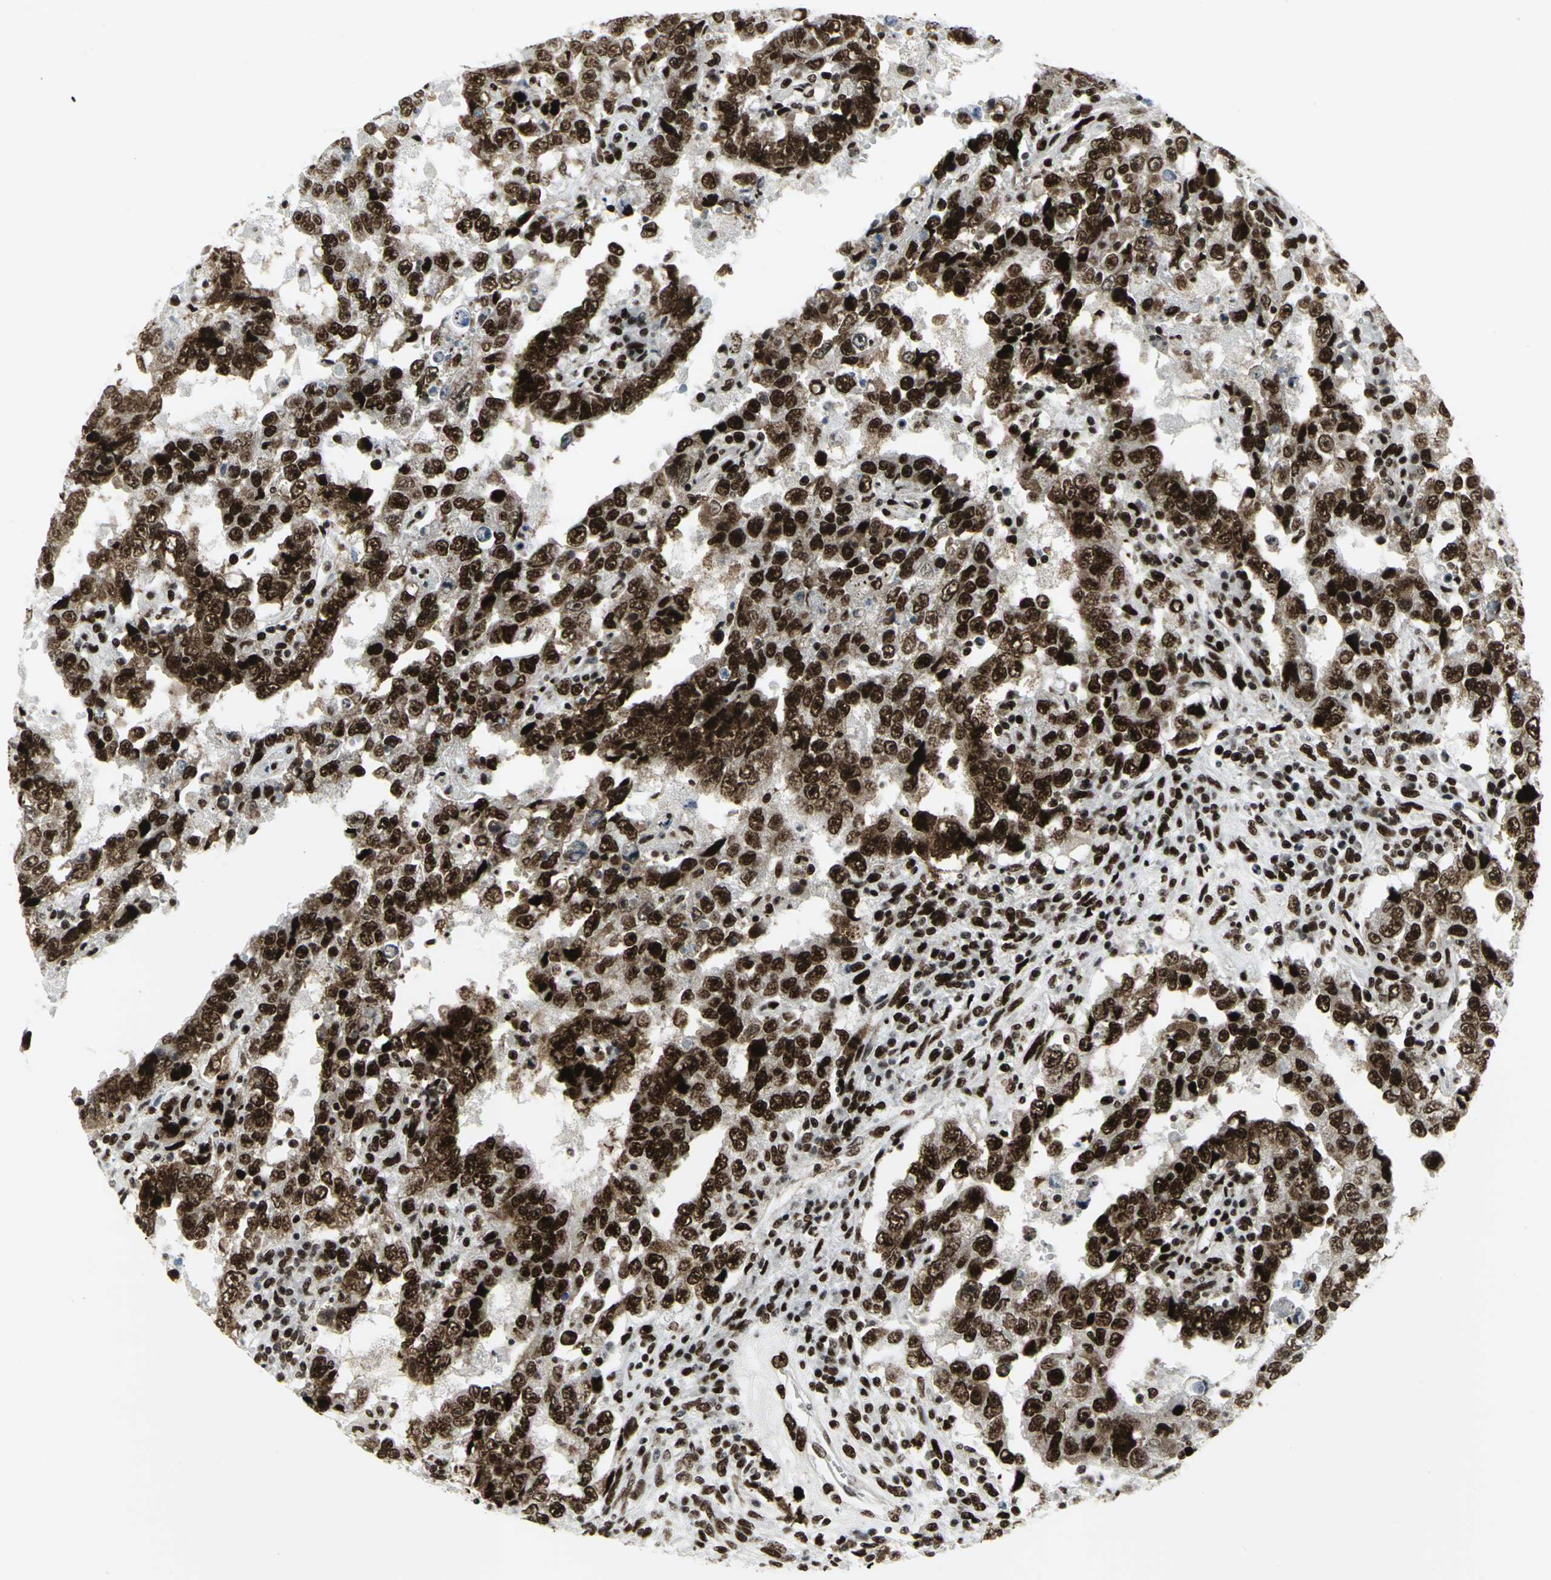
{"staining": {"intensity": "strong", "quantity": ">75%", "location": "nuclear"}, "tissue": "testis cancer", "cell_type": "Tumor cells", "image_type": "cancer", "snomed": [{"axis": "morphology", "description": "Carcinoma, Embryonal, NOS"}, {"axis": "topography", "description": "Testis"}], "caption": "Tumor cells exhibit high levels of strong nuclear staining in approximately >75% of cells in human testis cancer (embryonal carcinoma).", "gene": "SMARCA4", "patient": {"sex": "male", "age": 26}}